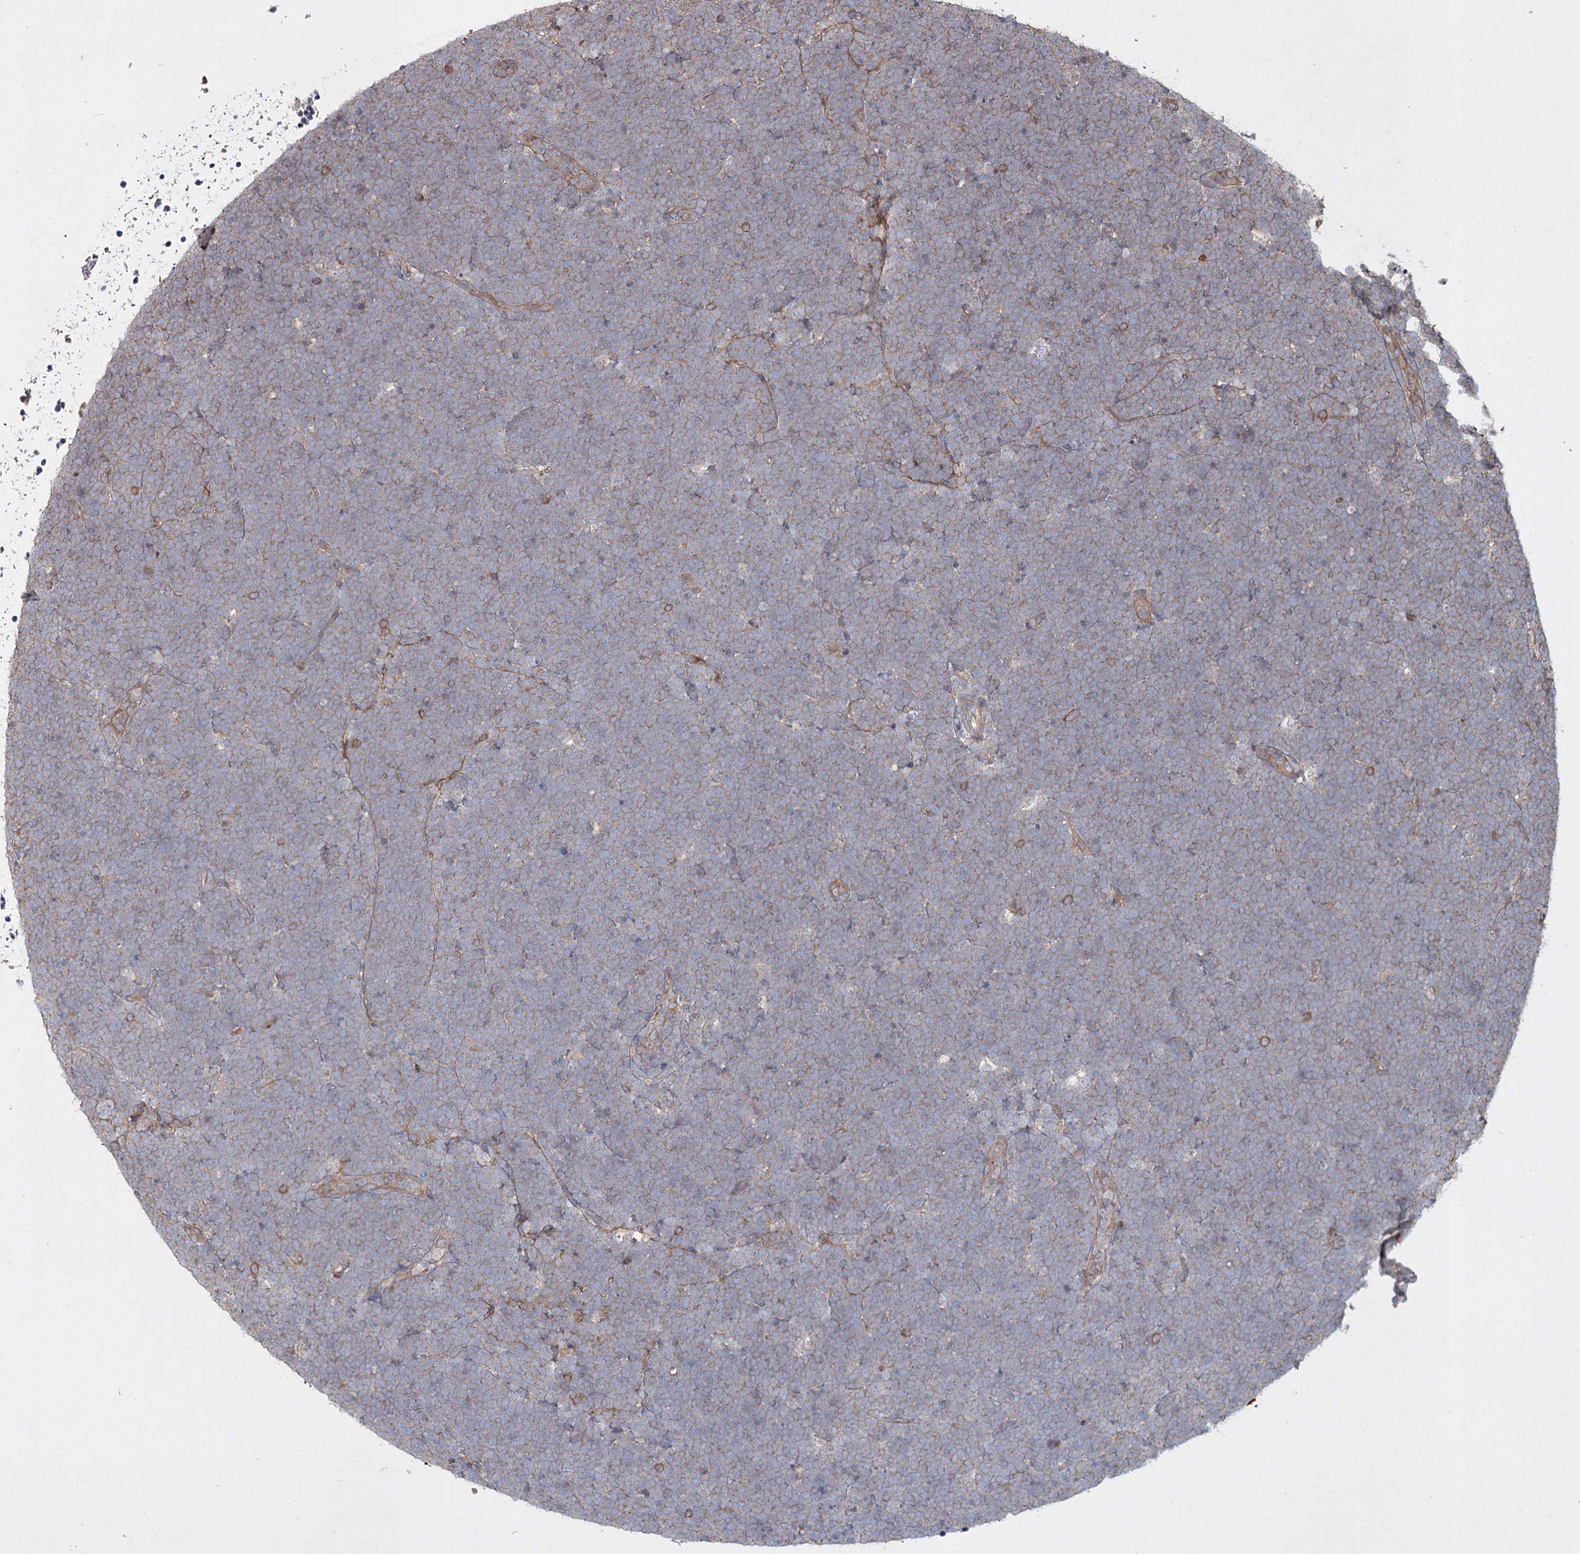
{"staining": {"intensity": "negative", "quantity": "none", "location": "none"}, "tissue": "lymphoma", "cell_type": "Tumor cells", "image_type": "cancer", "snomed": [{"axis": "morphology", "description": "Malignant lymphoma, non-Hodgkin's type, High grade"}, {"axis": "topography", "description": "Lymph node"}], "caption": "There is no significant positivity in tumor cells of lymphoma.", "gene": "SH3TC1", "patient": {"sex": "male", "age": 13}}